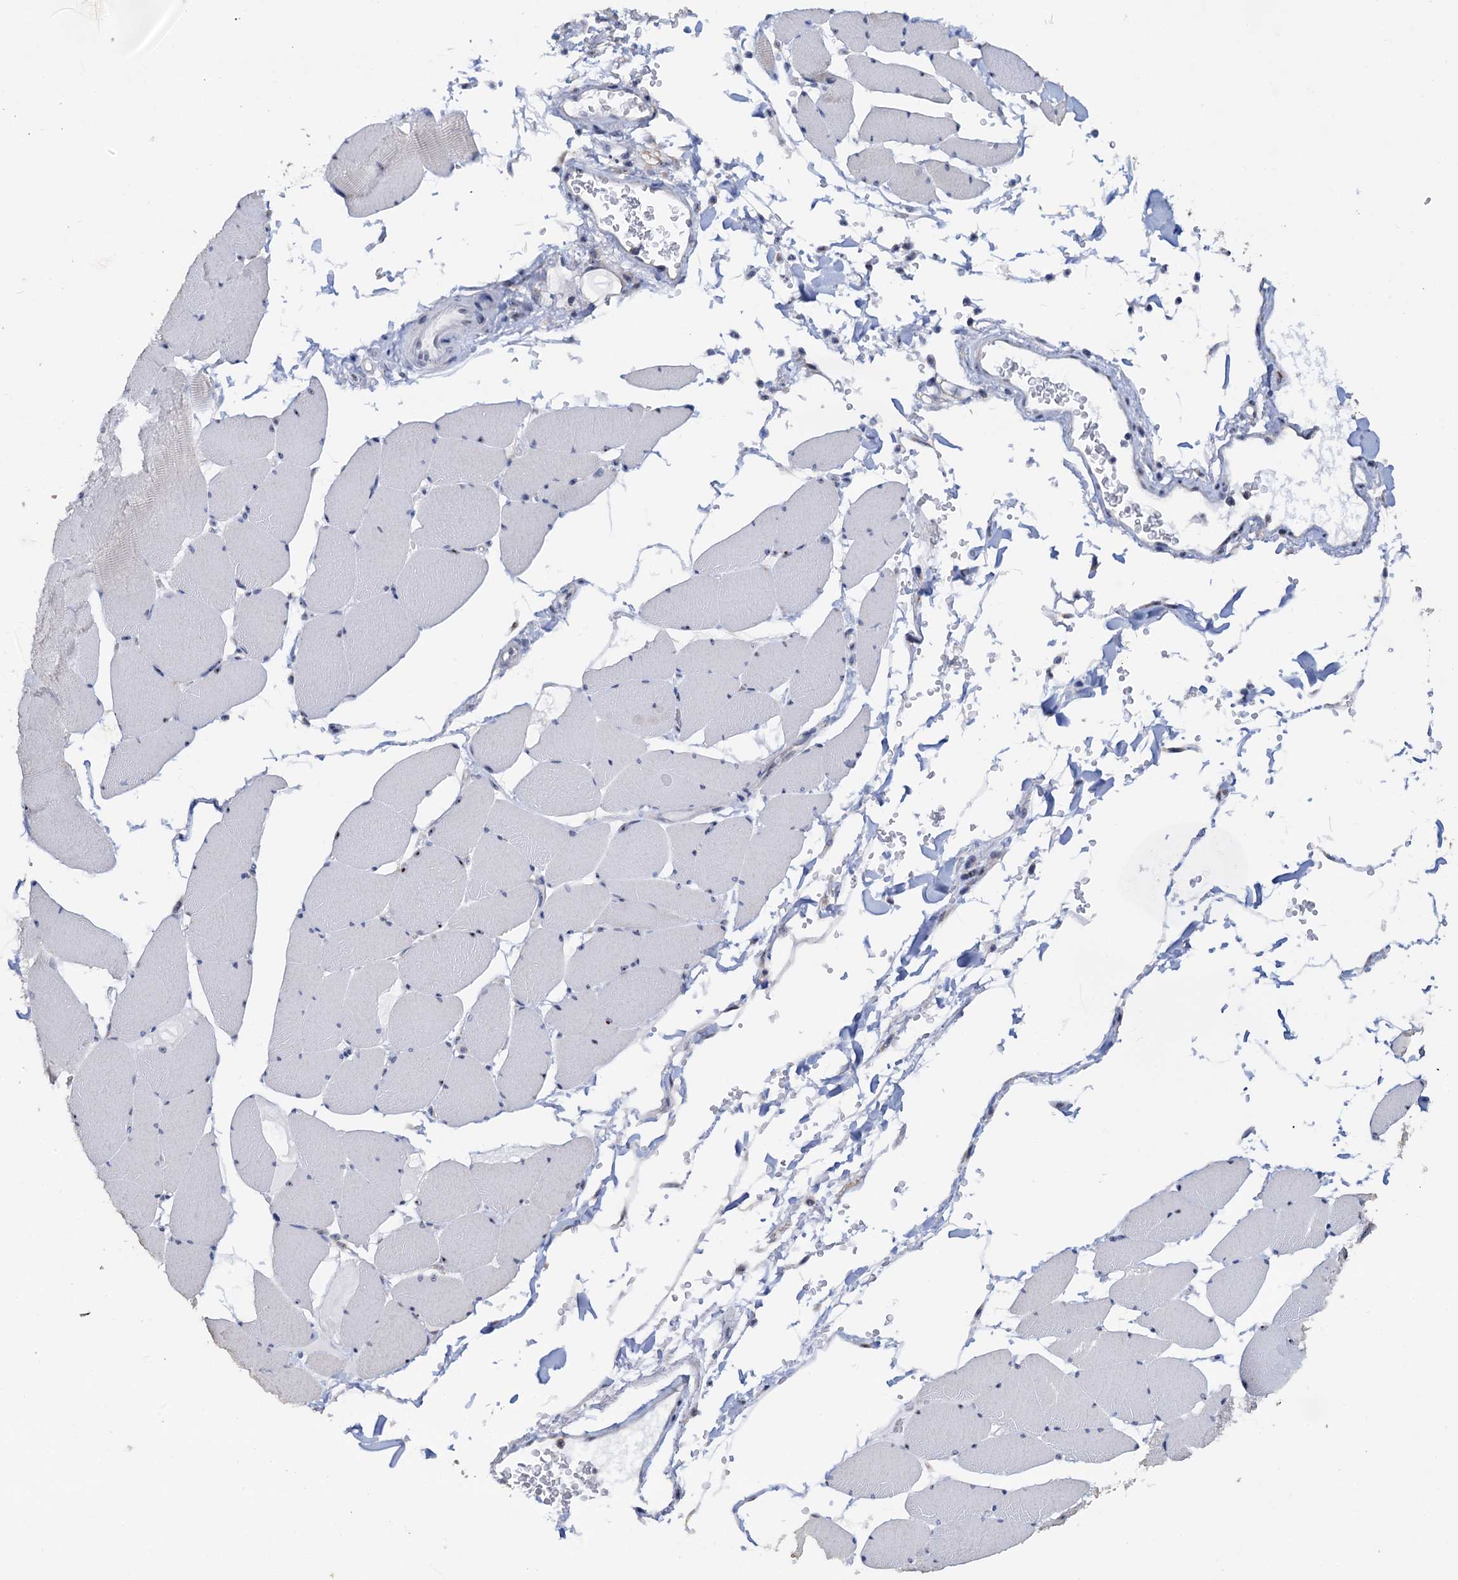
{"staining": {"intensity": "negative", "quantity": "none", "location": "none"}, "tissue": "skeletal muscle", "cell_type": "Myocytes", "image_type": "normal", "snomed": [{"axis": "morphology", "description": "Normal tissue, NOS"}, {"axis": "topography", "description": "Skeletal muscle"}, {"axis": "topography", "description": "Head-Neck"}], "caption": "Micrograph shows no protein staining in myocytes of benign skeletal muscle.", "gene": "C2CD3", "patient": {"sex": "male", "age": 66}}